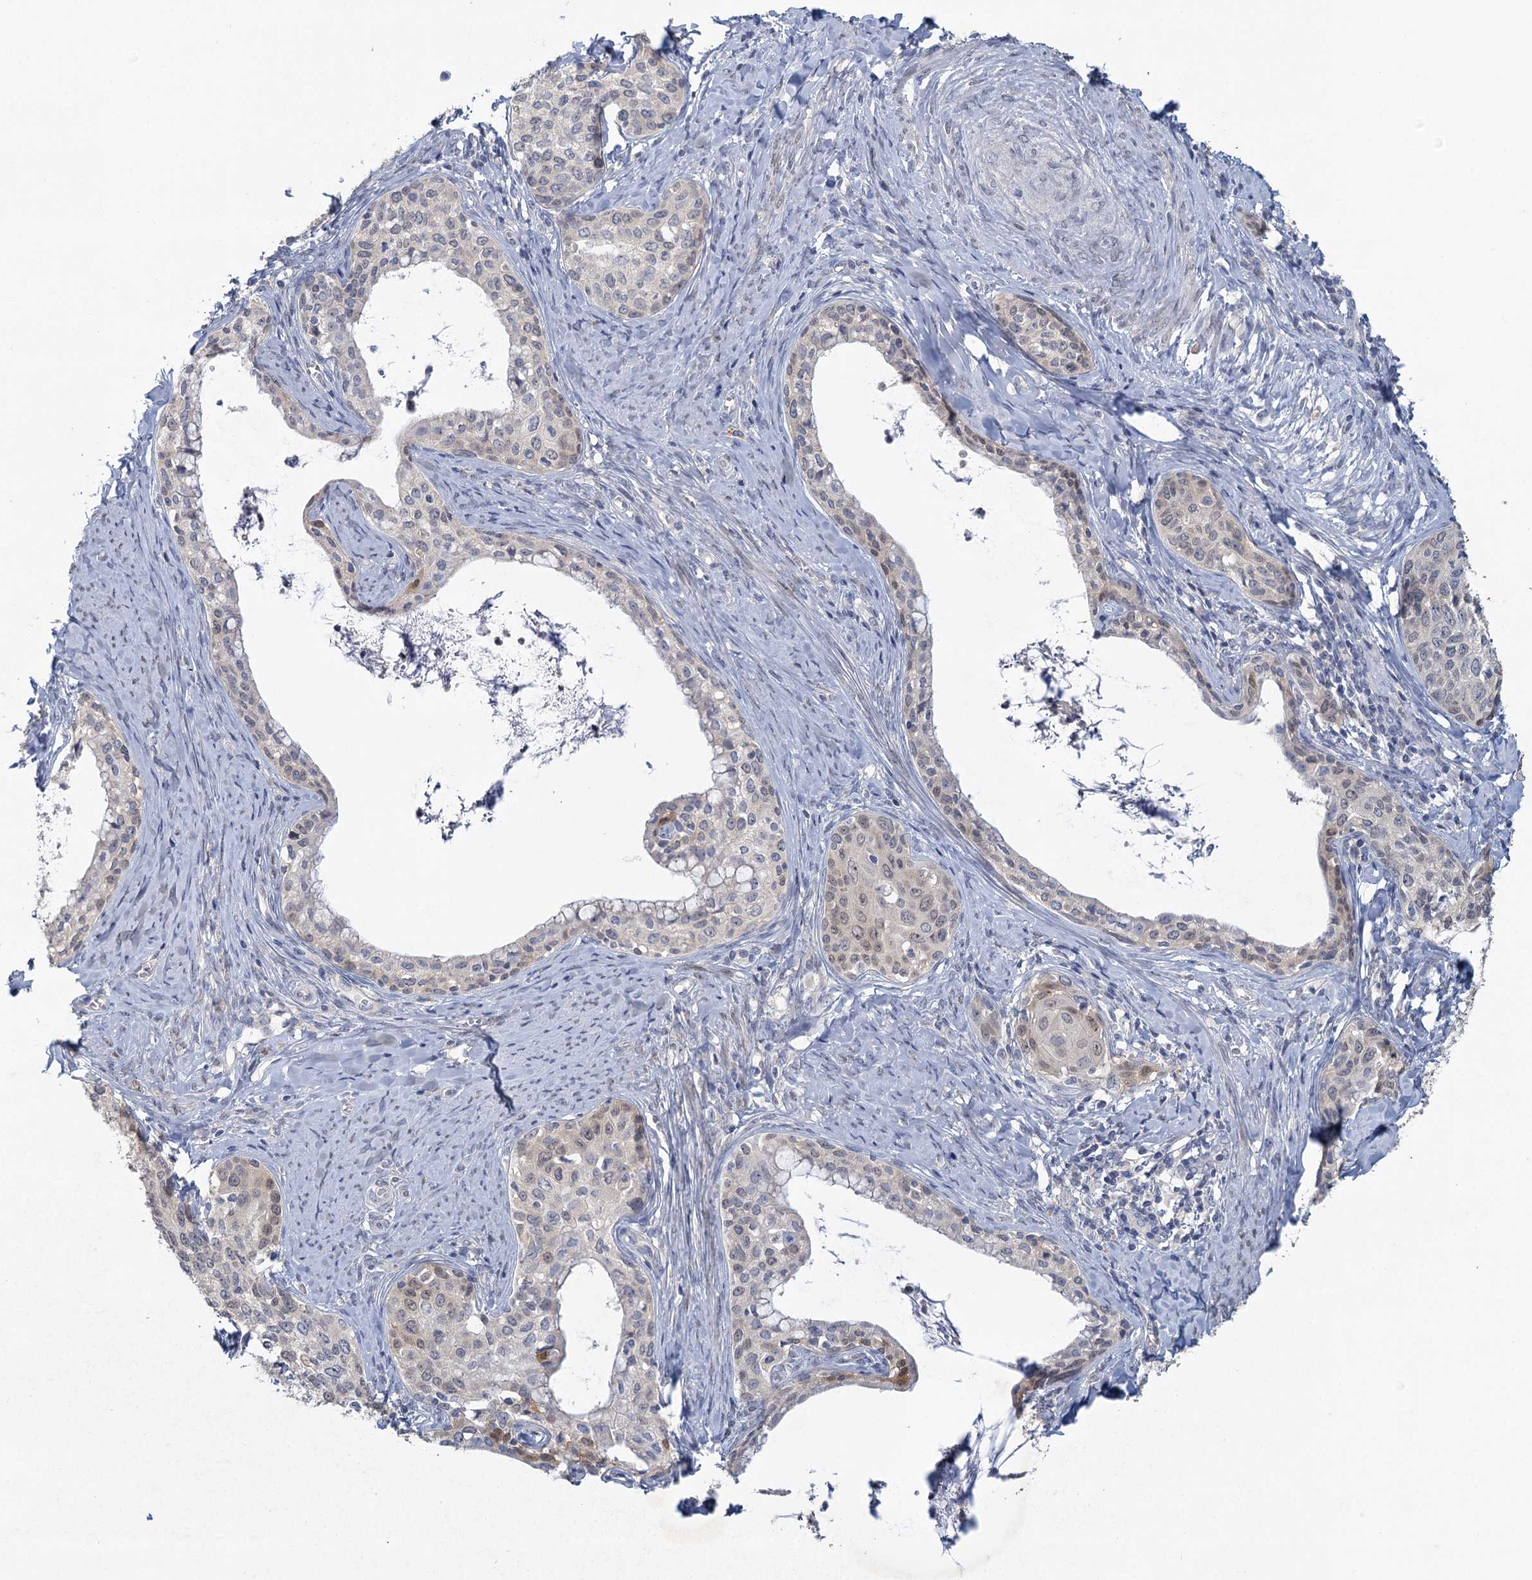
{"staining": {"intensity": "moderate", "quantity": "<25%", "location": "cytoplasmic/membranous"}, "tissue": "cervical cancer", "cell_type": "Tumor cells", "image_type": "cancer", "snomed": [{"axis": "morphology", "description": "Squamous cell carcinoma, NOS"}, {"axis": "morphology", "description": "Adenocarcinoma, NOS"}, {"axis": "topography", "description": "Cervix"}], "caption": "Tumor cells exhibit low levels of moderate cytoplasmic/membranous expression in about <25% of cells in squamous cell carcinoma (cervical).", "gene": "MYO7B", "patient": {"sex": "female", "age": 52}}